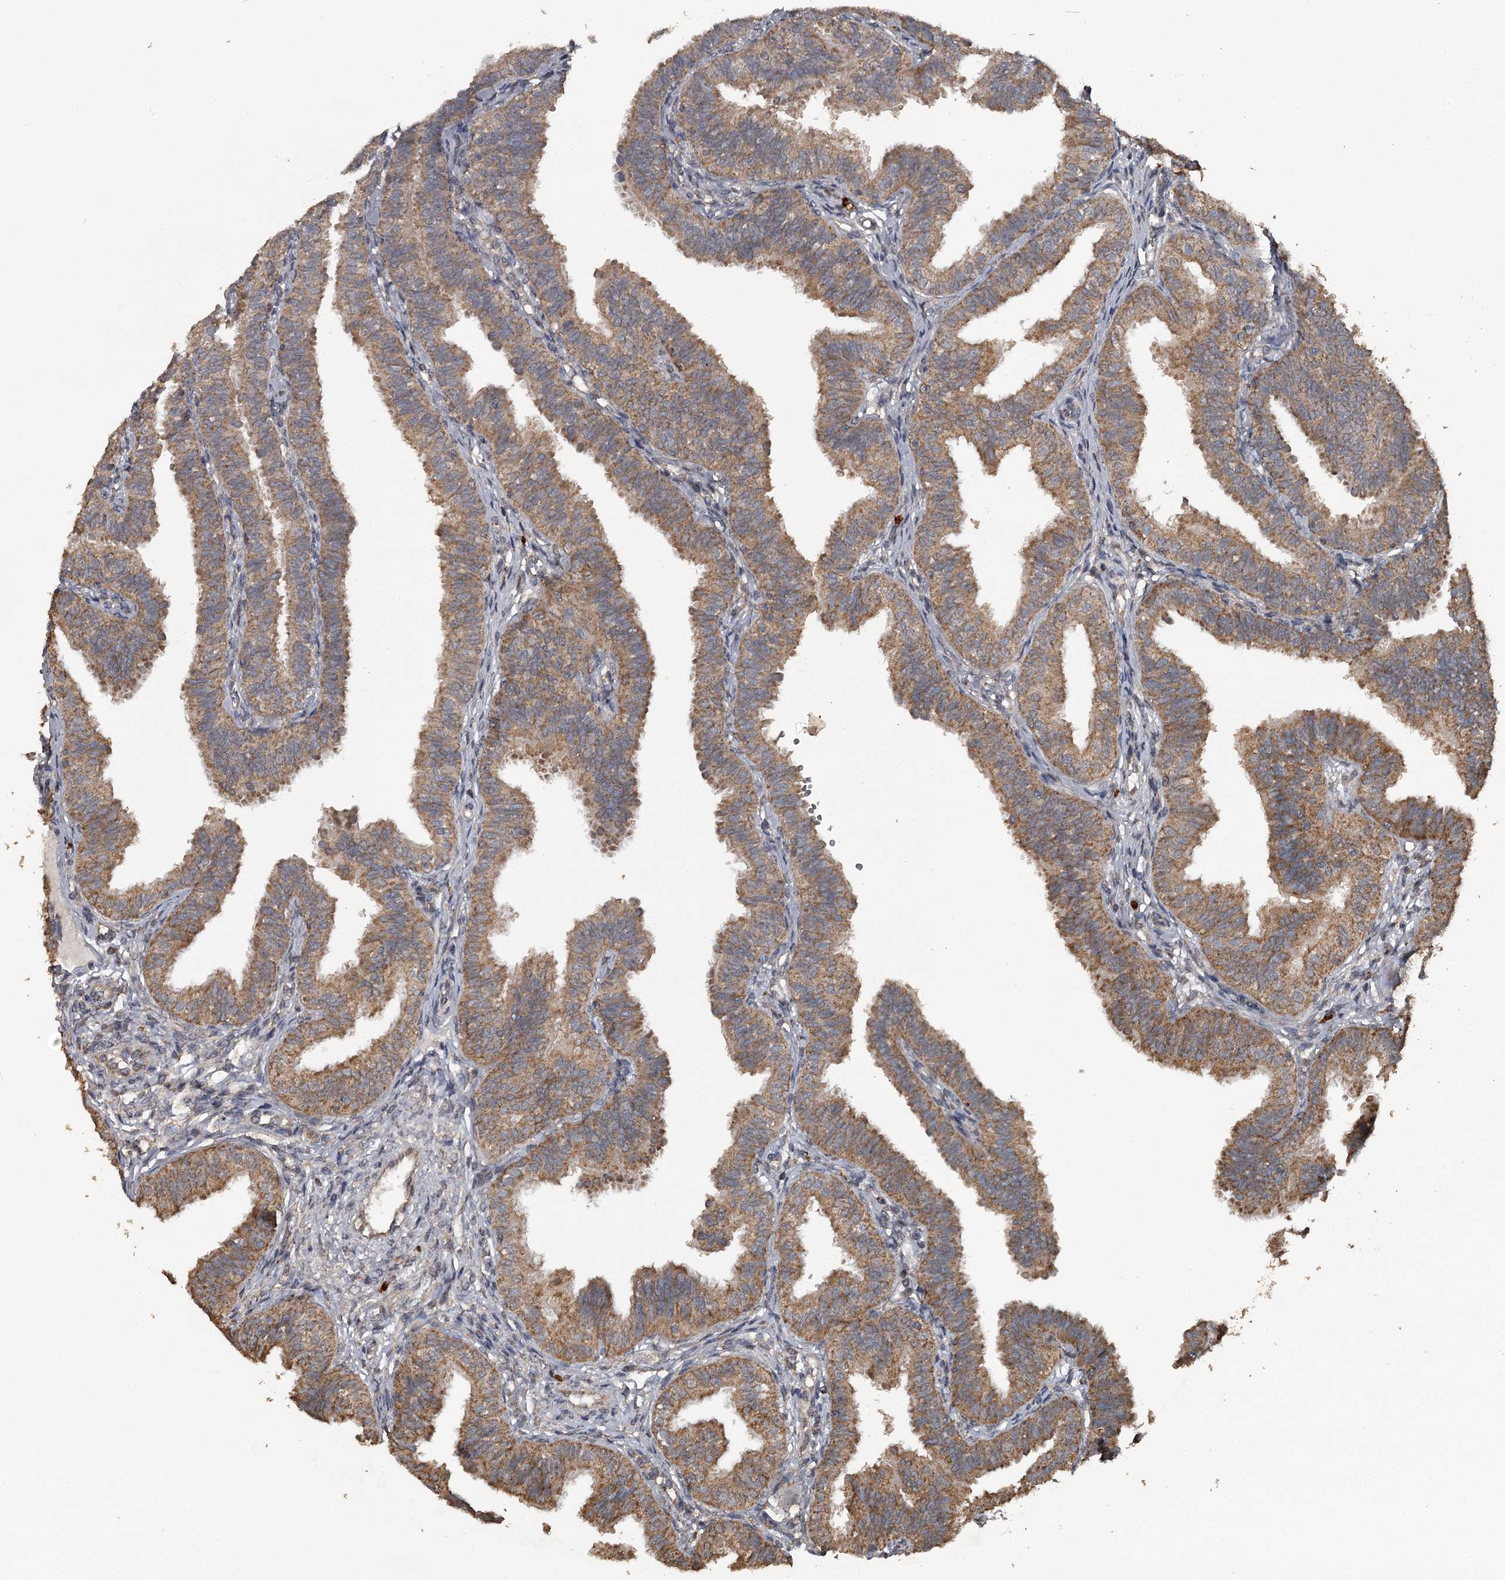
{"staining": {"intensity": "moderate", "quantity": ">75%", "location": "cytoplasmic/membranous"}, "tissue": "fallopian tube", "cell_type": "Glandular cells", "image_type": "normal", "snomed": [{"axis": "morphology", "description": "Normal tissue, NOS"}, {"axis": "topography", "description": "Fallopian tube"}], "caption": "Immunohistochemistry (IHC) (DAB) staining of normal fallopian tube exhibits moderate cytoplasmic/membranous protein expression in approximately >75% of glandular cells.", "gene": "WIPI1", "patient": {"sex": "female", "age": 35}}